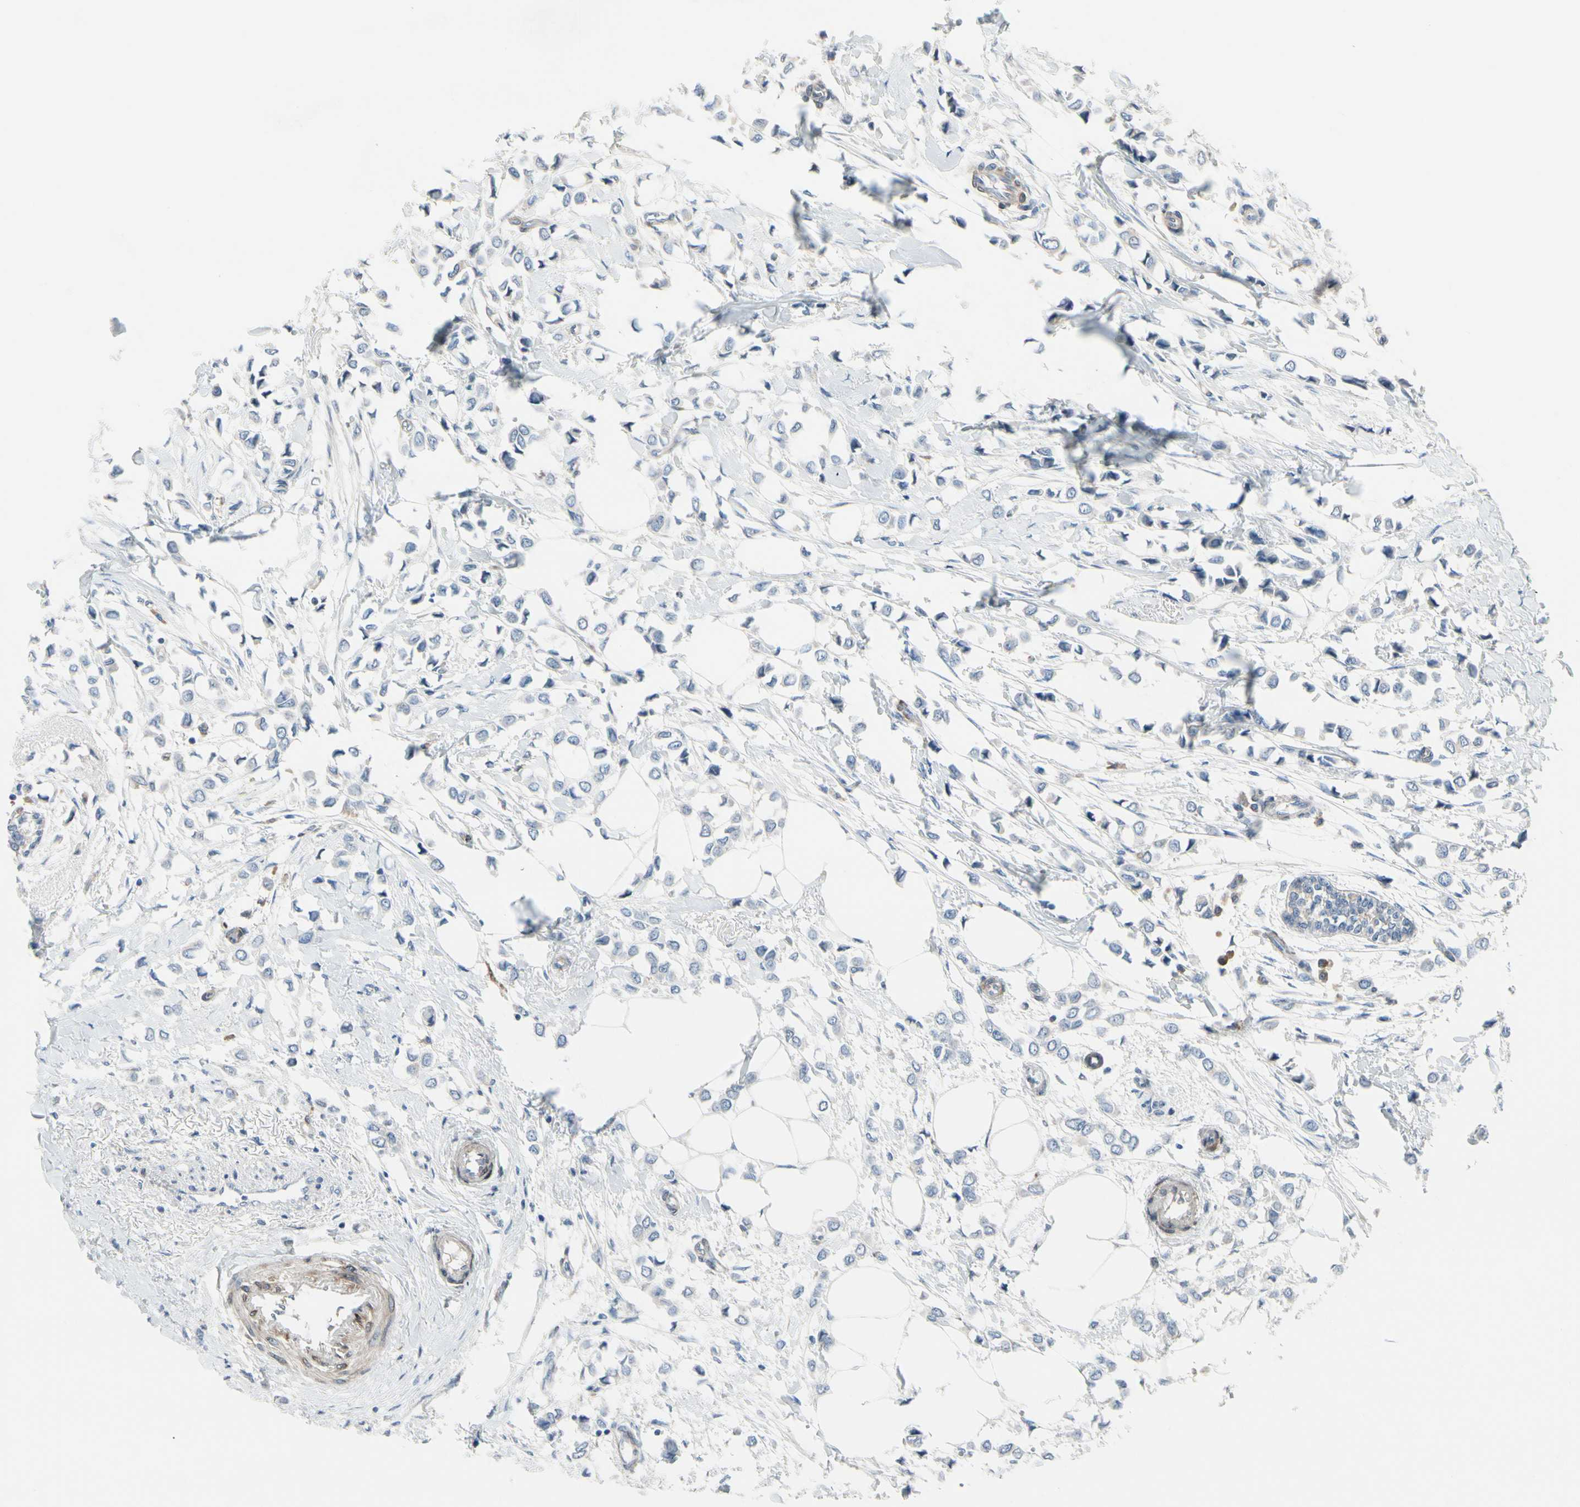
{"staining": {"intensity": "negative", "quantity": "none", "location": "none"}, "tissue": "breast cancer", "cell_type": "Tumor cells", "image_type": "cancer", "snomed": [{"axis": "morphology", "description": "Lobular carcinoma"}, {"axis": "topography", "description": "Breast"}], "caption": "A photomicrograph of breast cancer stained for a protein exhibits no brown staining in tumor cells. (DAB IHC visualized using brightfield microscopy, high magnification).", "gene": "MAP2", "patient": {"sex": "female", "age": 51}}